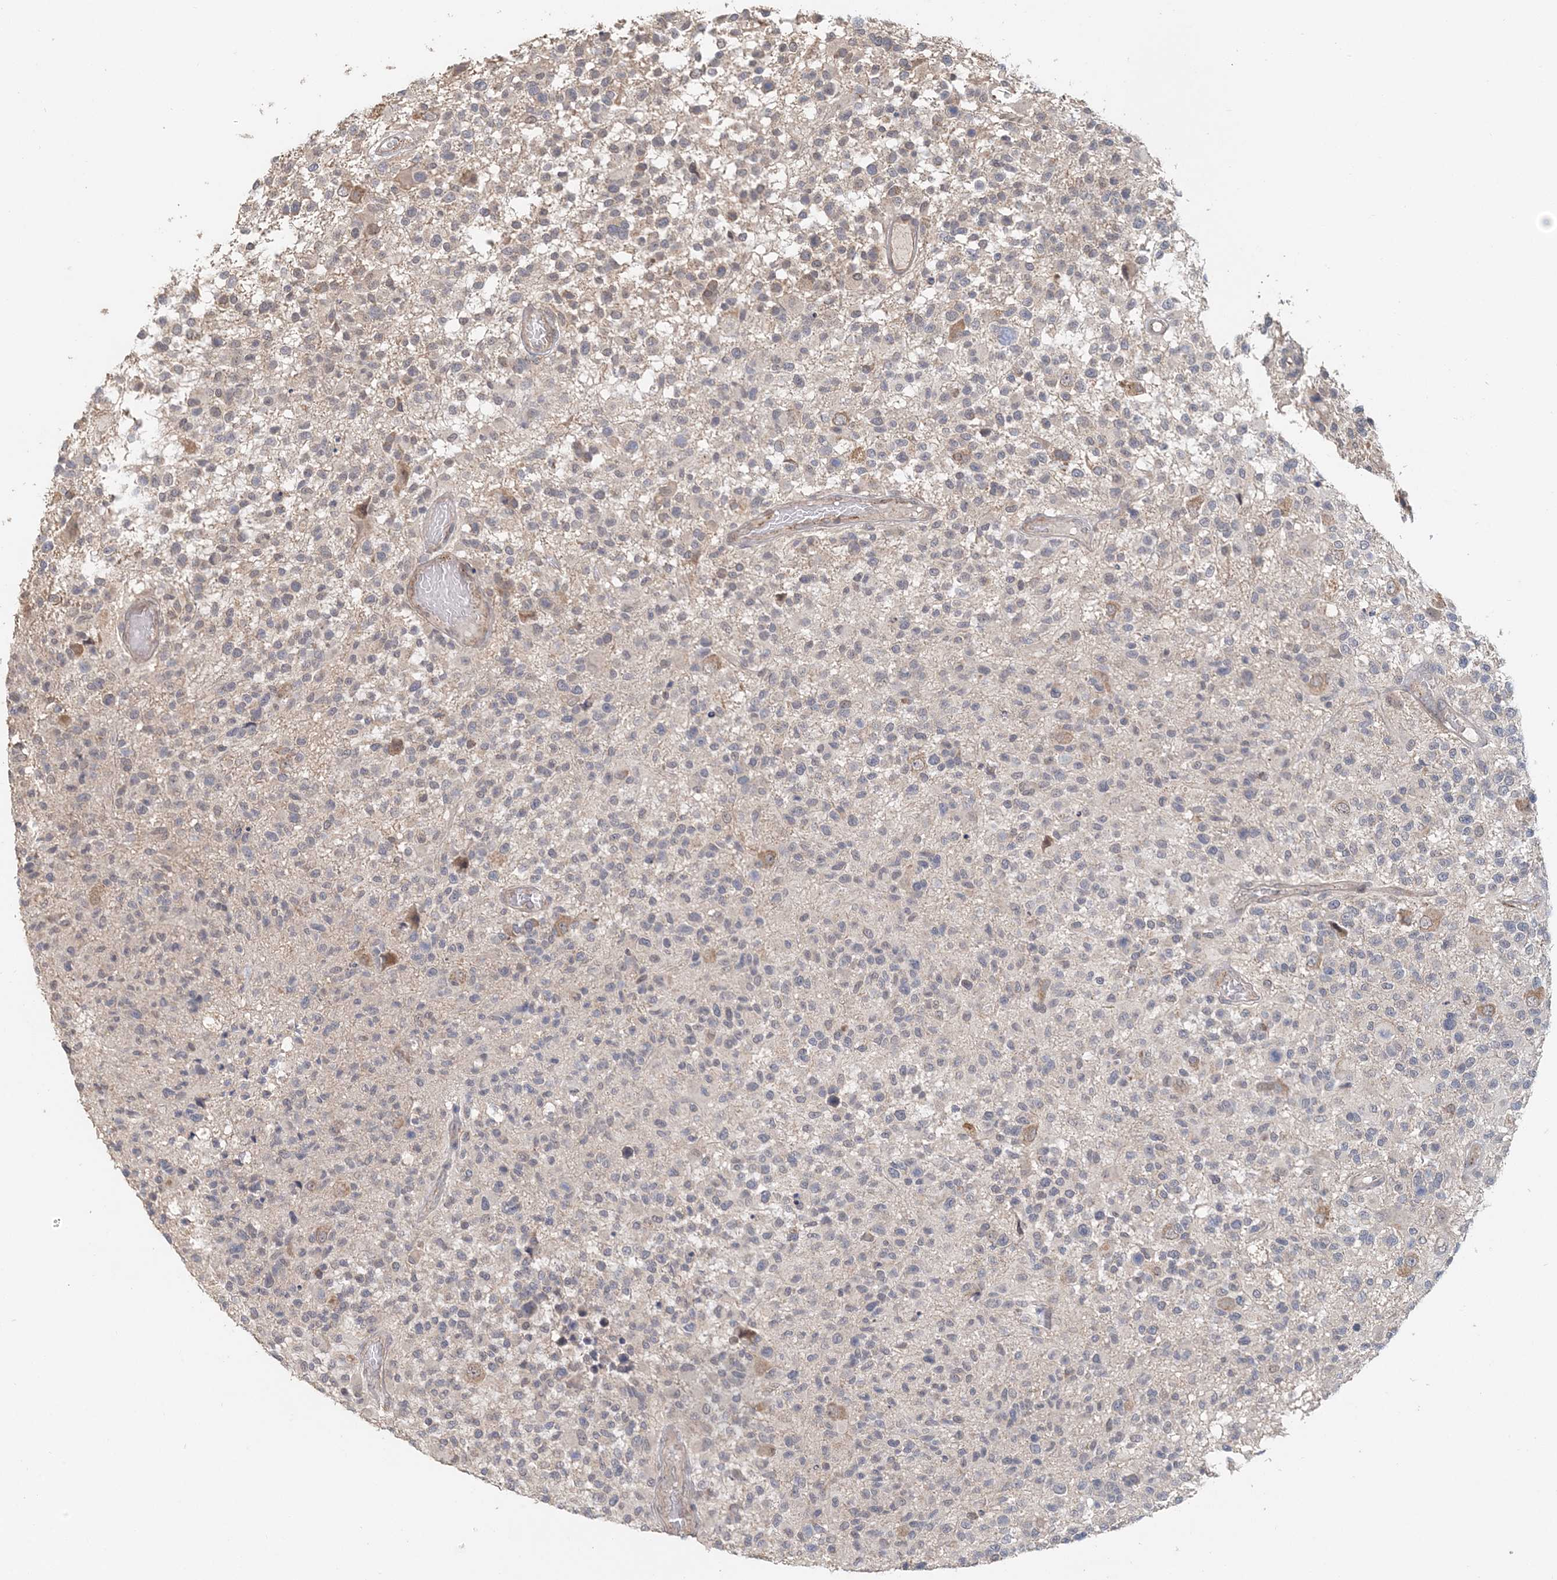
{"staining": {"intensity": "negative", "quantity": "none", "location": "none"}, "tissue": "glioma", "cell_type": "Tumor cells", "image_type": "cancer", "snomed": [{"axis": "morphology", "description": "Glioma, malignant, High grade"}, {"axis": "morphology", "description": "Glioblastoma, NOS"}, {"axis": "topography", "description": "Brain"}], "caption": "An image of glioblastoma stained for a protein displays no brown staining in tumor cells.", "gene": "FBXO38", "patient": {"sex": "male", "age": 60}}